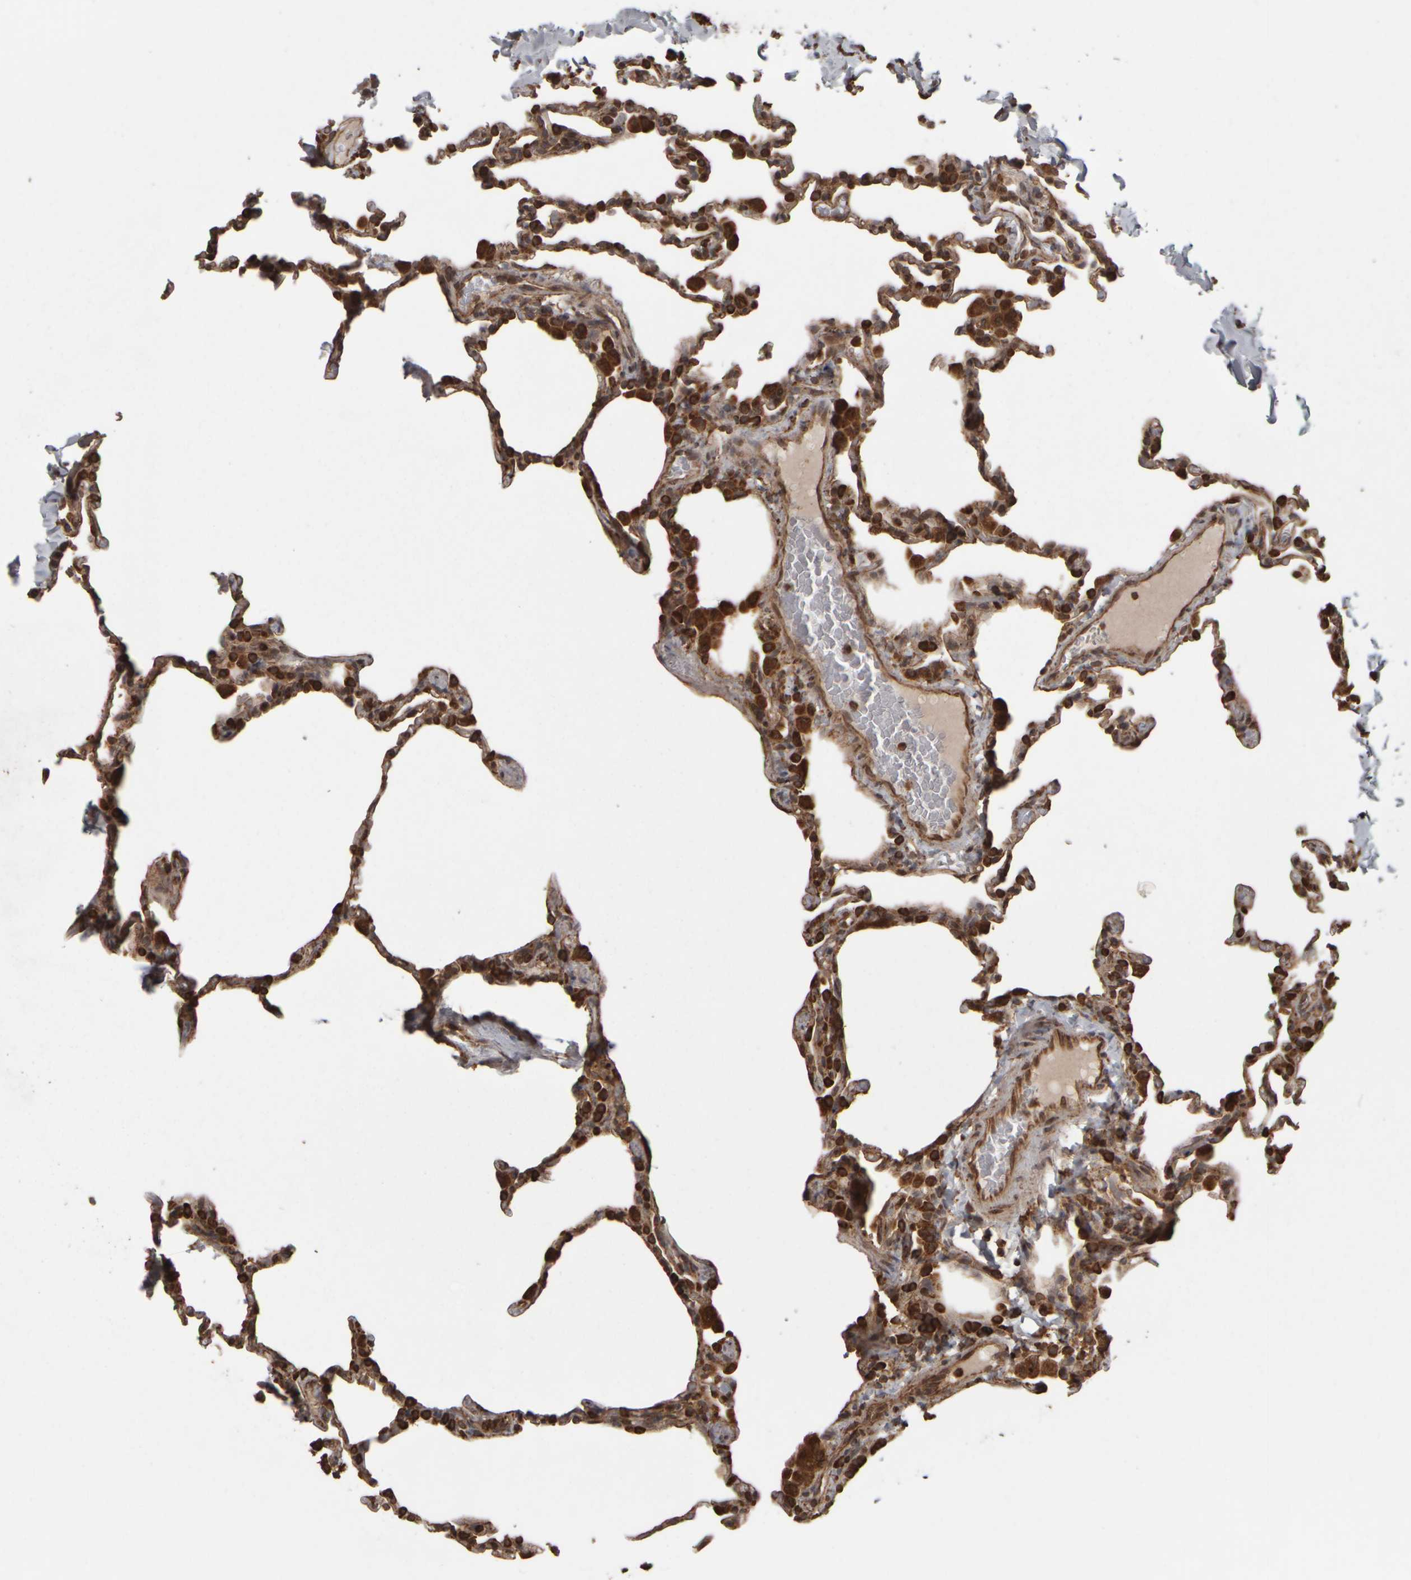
{"staining": {"intensity": "strong", "quantity": ">75%", "location": "cytoplasmic/membranous"}, "tissue": "lung", "cell_type": "Alveolar cells", "image_type": "normal", "snomed": [{"axis": "morphology", "description": "Normal tissue, NOS"}, {"axis": "topography", "description": "Lung"}], "caption": "High-power microscopy captured an IHC photomicrograph of unremarkable lung, revealing strong cytoplasmic/membranous expression in approximately >75% of alveolar cells.", "gene": "AGBL3", "patient": {"sex": "male", "age": 20}}